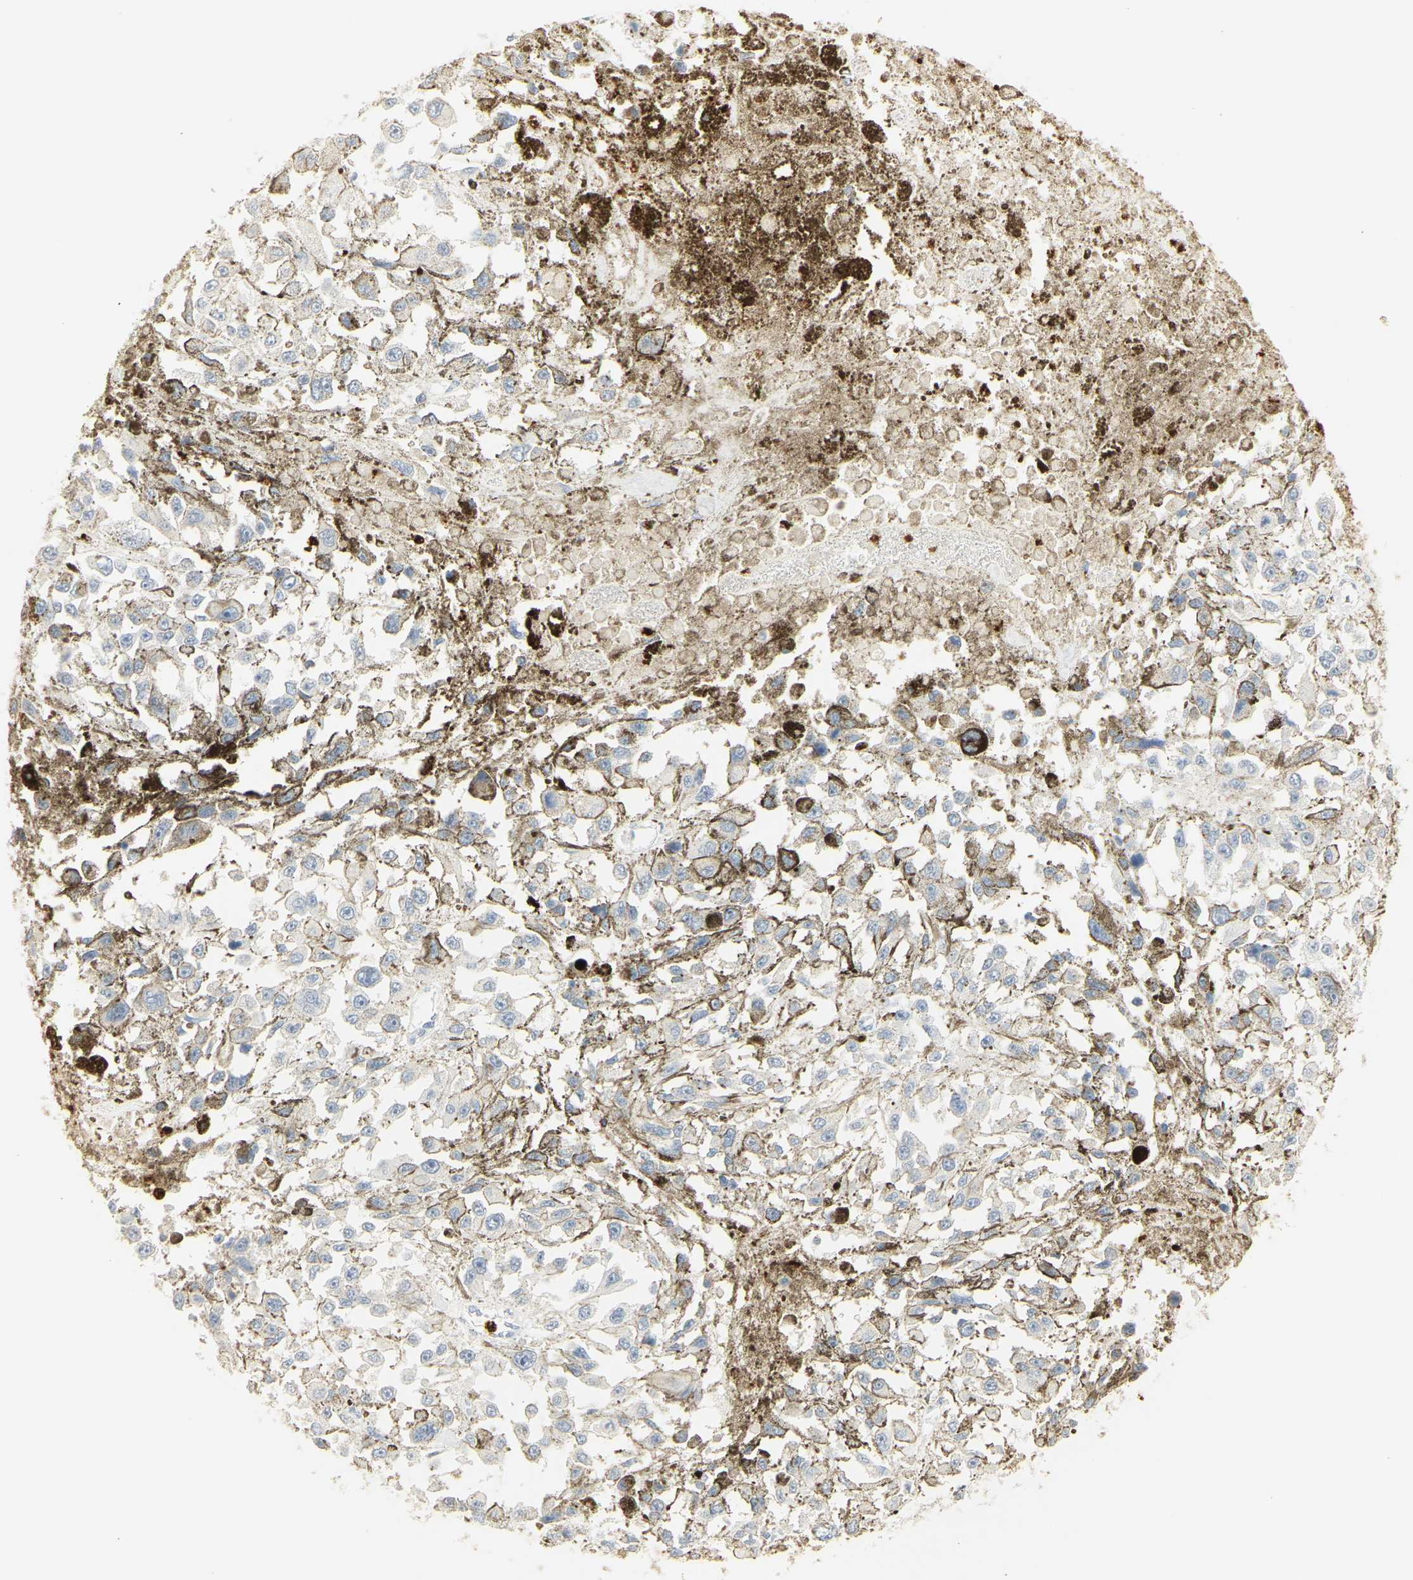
{"staining": {"intensity": "negative", "quantity": "none", "location": "none"}, "tissue": "melanoma", "cell_type": "Tumor cells", "image_type": "cancer", "snomed": [{"axis": "morphology", "description": "Malignant melanoma, Metastatic site"}, {"axis": "topography", "description": "Lymph node"}], "caption": "Protein analysis of melanoma demonstrates no significant positivity in tumor cells.", "gene": "MPO", "patient": {"sex": "male", "age": 59}}